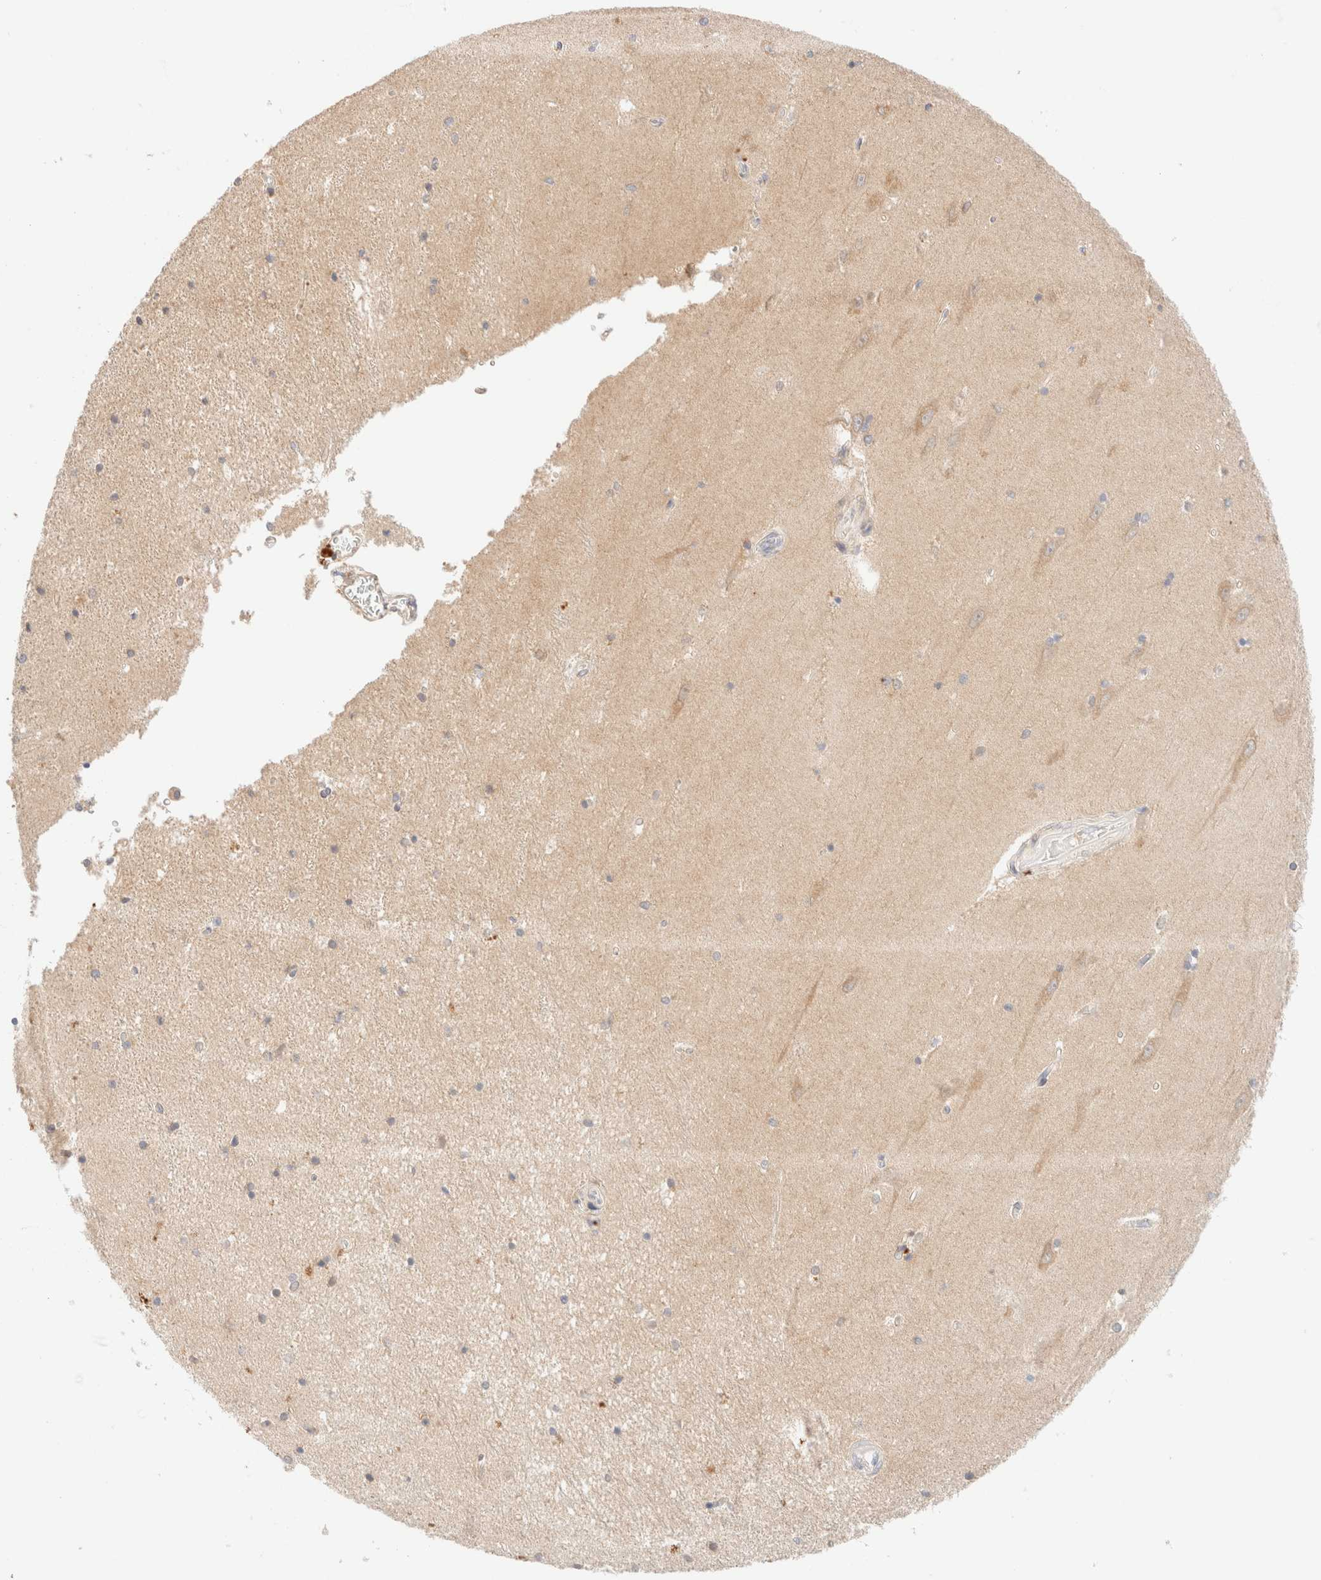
{"staining": {"intensity": "weak", "quantity": "<25%", "location": "cytoplasmic/membranous"}, "tissue": "hippocampus", "cell_type": "Glial cells", "image_type": "normal", "snomed": [{"axis": "morphology", "description": "Normal tissue, NOS"}, {"axis": "topography", "description": "Hippocampus"}], "caption": "Photomicrograph shows no protein positivity in glial cells of benign hippocampus. (DAB (3,3'-diaminobenzidine) immunohistochemistry (IHC), high magnification).", "gene": "SARM1", "patient": {"sex": "male", "age": 45}}